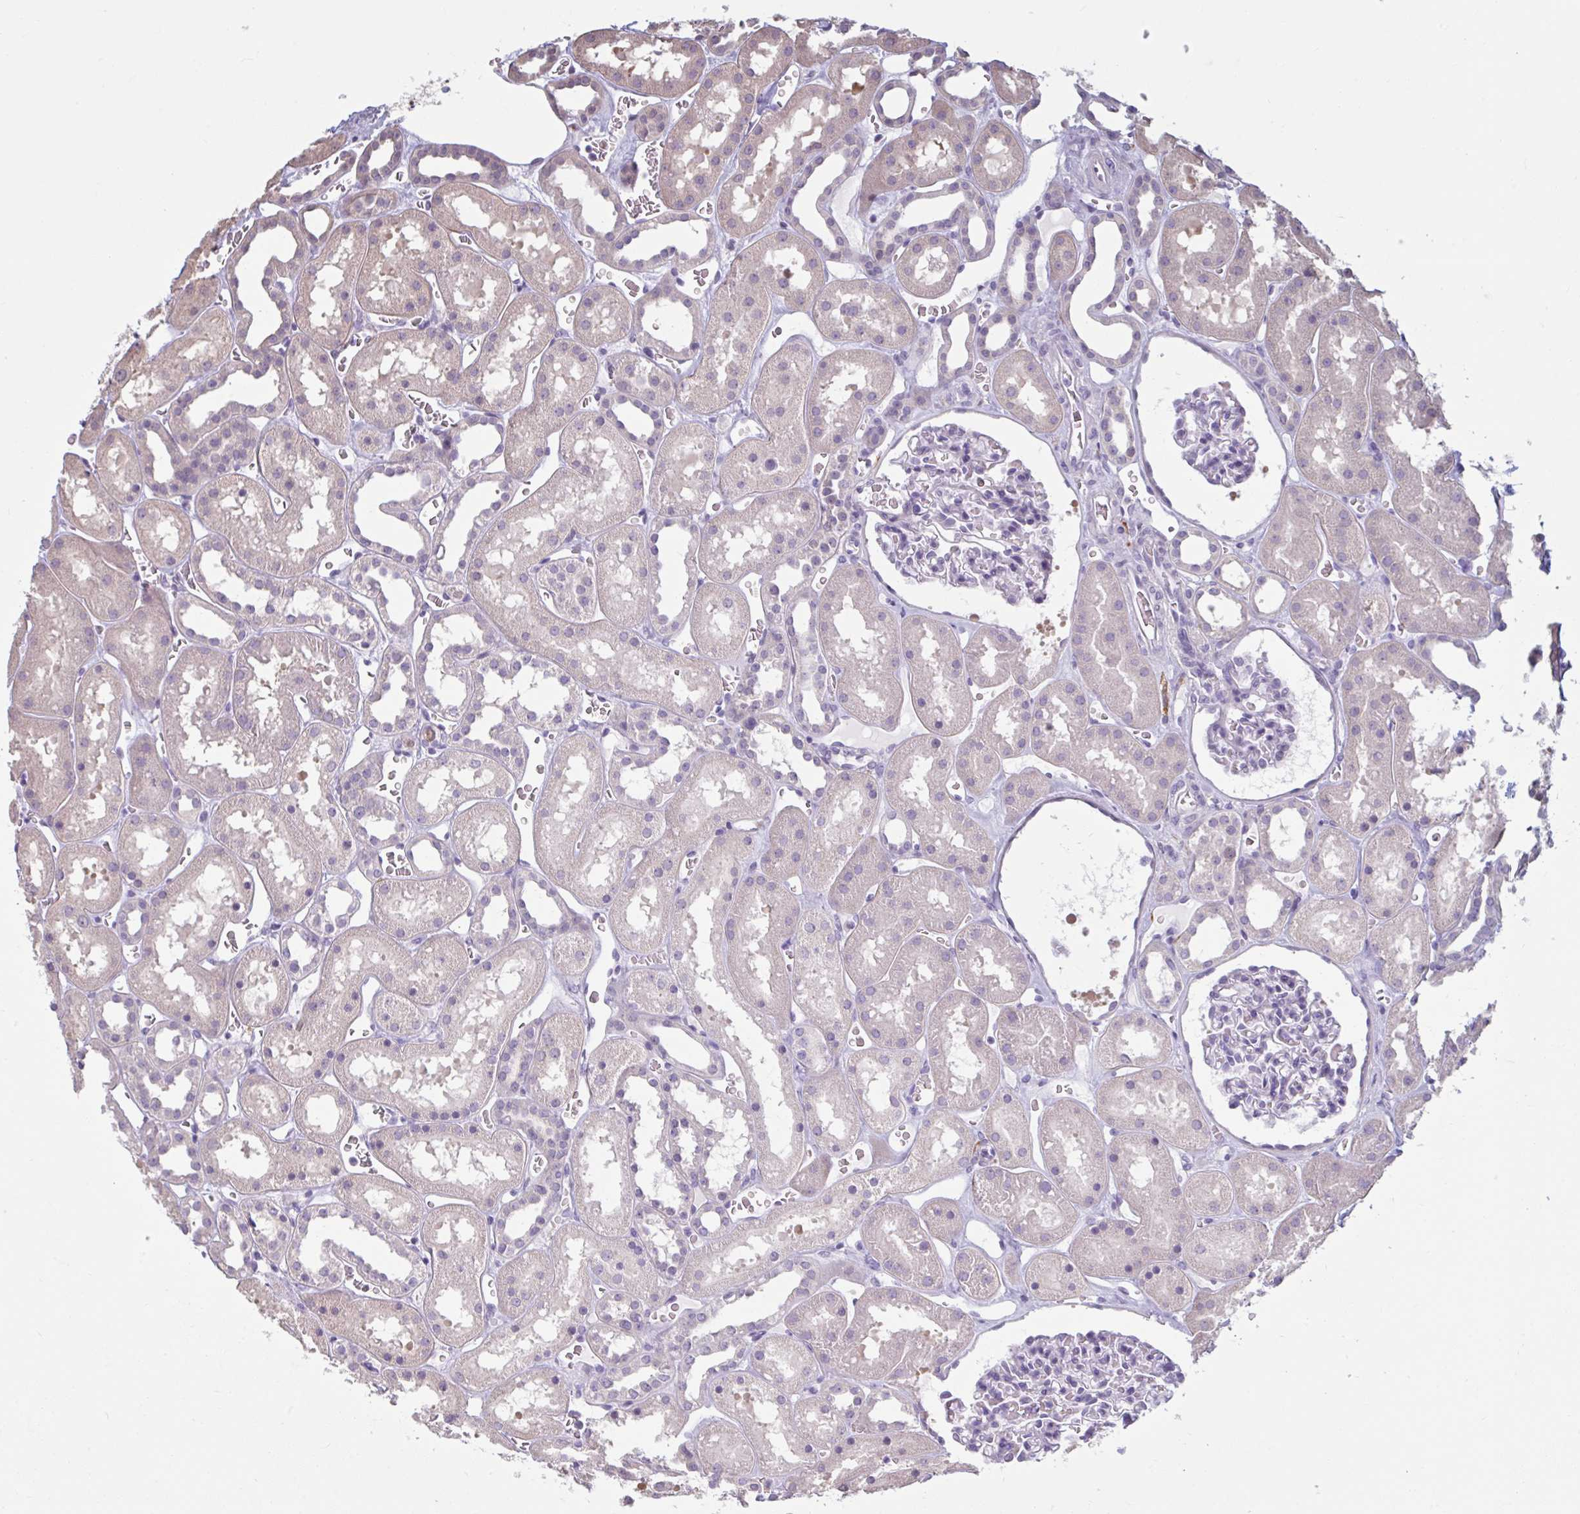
{"staining": {"intensity": "negative", "quantity": "none", "location": "none"}, "tissue": "kidney", "cell_type": "Cells in glomeruli", "image_type": "normal", "snomed": [{"axis": "morphology", "description": "Normal tissue, NOS"}, {"axis": "topography", "description": "Kidney"}], "caption": "DAB (3,3'-diaminobenzidine) immunohistochemical staining of normal human kidney demonstrates no significant positivity in cells in glomeruli.", "gene": "CDH19", "patient": {"sex": "female", "age": 41}}